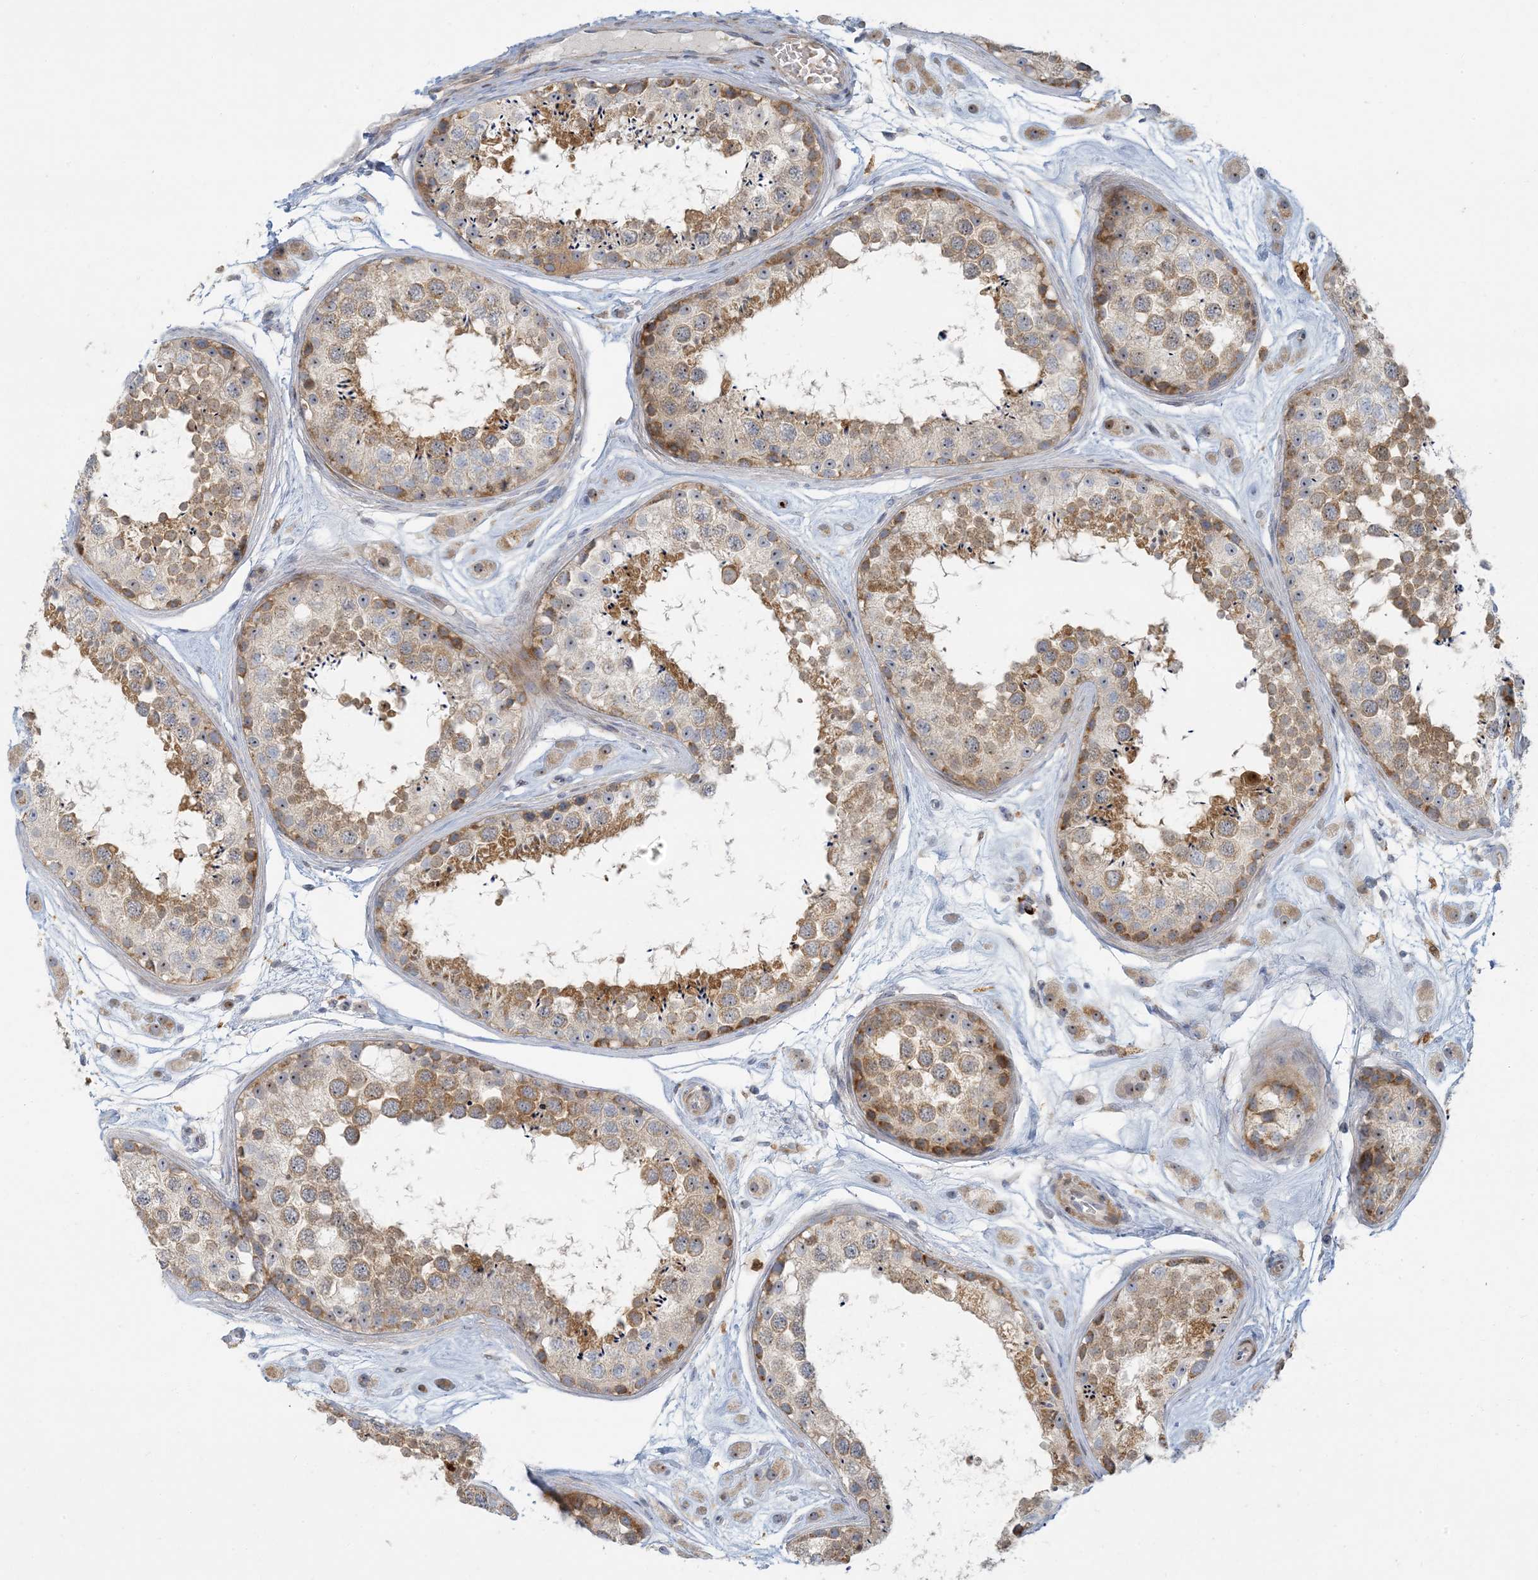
{"staining": {"intensity": "moderate", "quantity": ">75%", "location": "cytoplasmic/membranous"}, "tissue": "testis", "cell_type": "Cells in seminiferous ducts", "image_type": "normal", "snomed": [{"axis": "morphology", "description": "Normal tissue, NOS"}, {"axis": "topography", "description": "Testis"}], "caption": "Normal testis shows moderate cytoplasmic/membranous staining in about >75% of cells in seminiferous ducts, visualized by immunohistochemistry. Immunohistochemistry stains the protein in brown and the nuclei are stained blue.", "gene": "LTN1", "patient": {"sex": "male", "age": 25}}